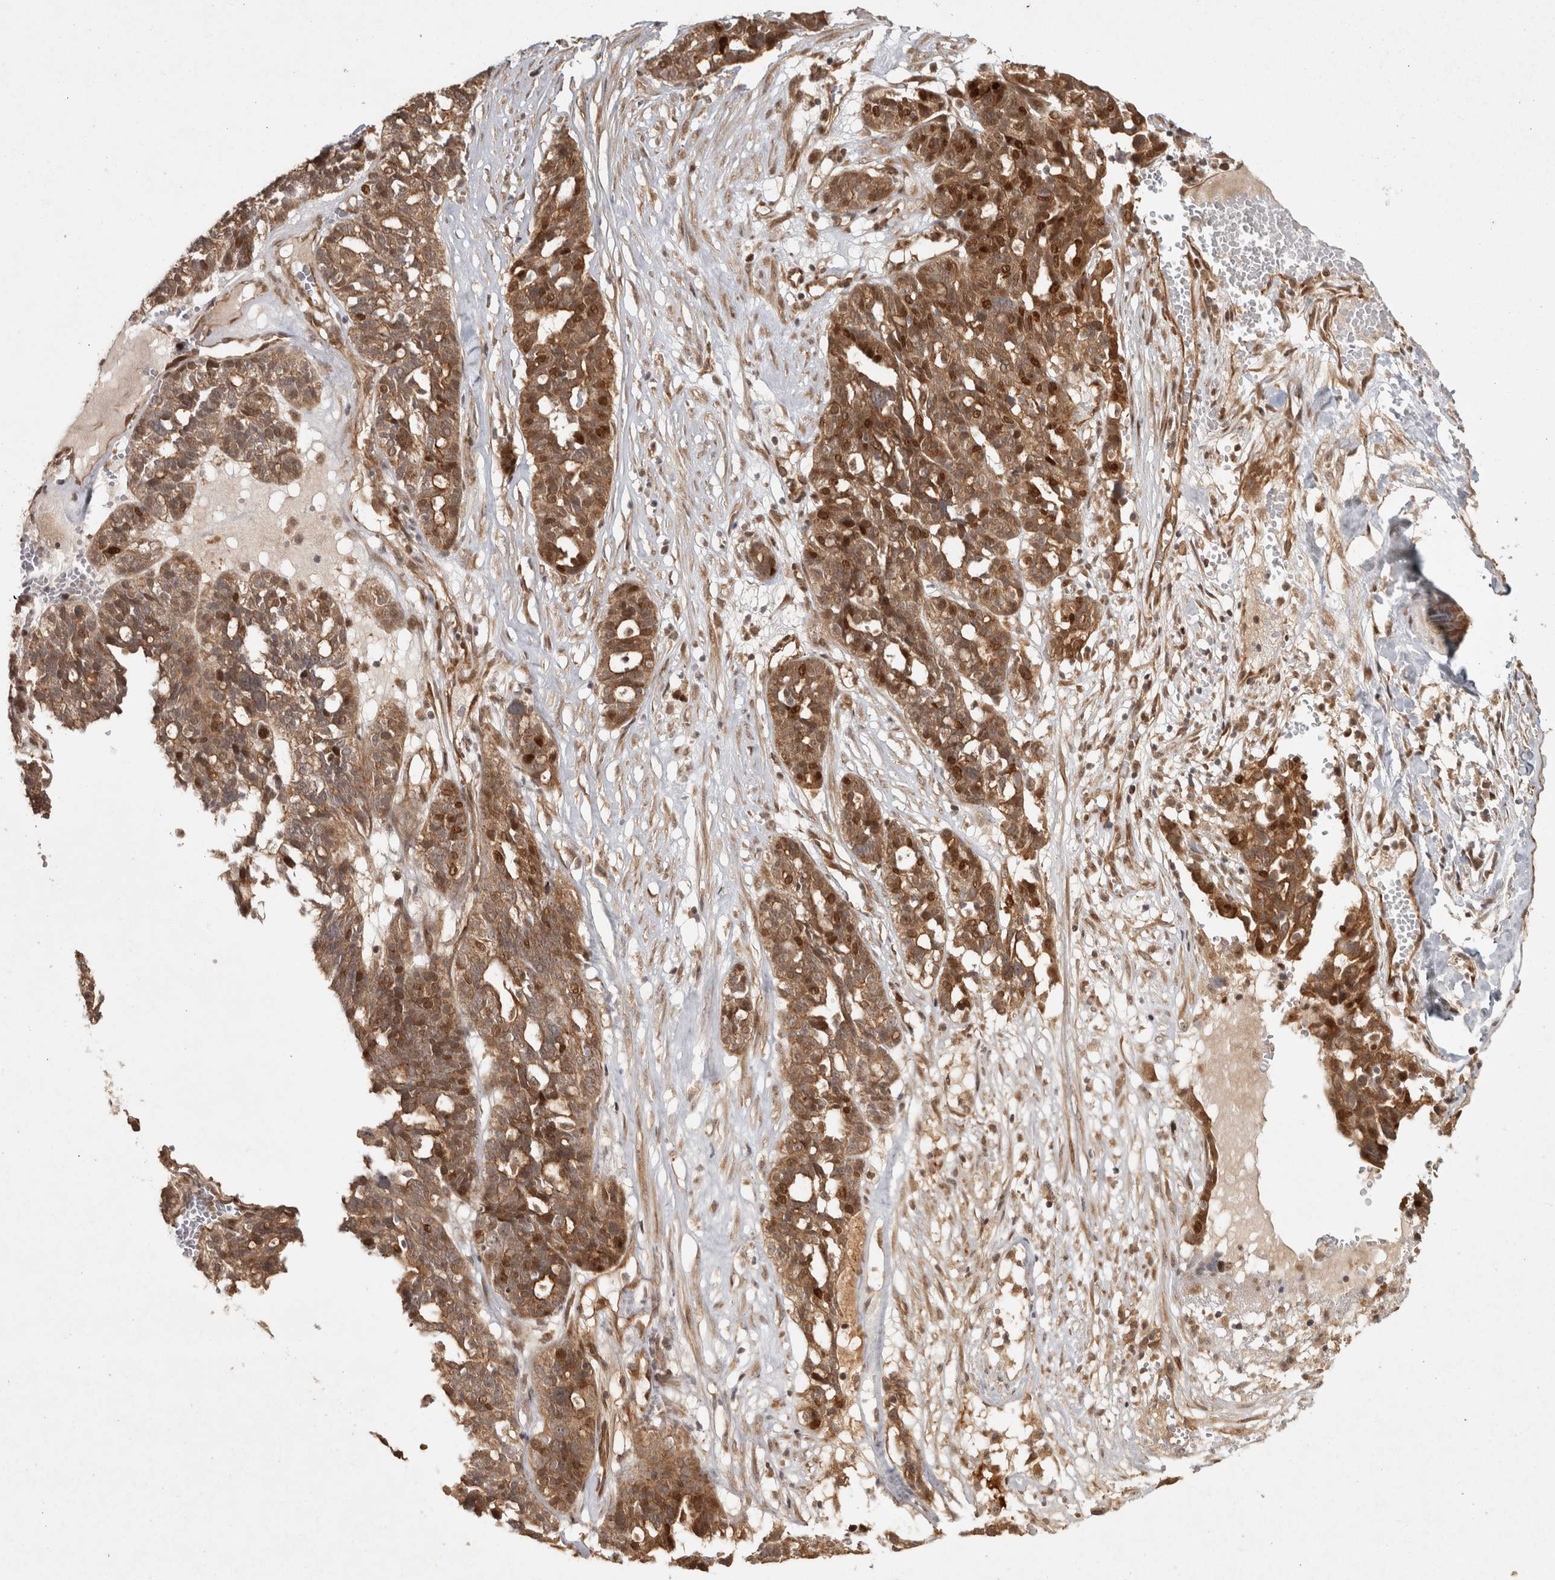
{"staining": {"intensity": "moderate", "quantity": ">75%", "location": "cytoplasmic/membranous,nuclear"}, "tissue": "ovarian cancer", "cell_type": "Tumor cells", "image_type": "cancer", "snomed": [{"axis": "morphology", "description": "Cystadenocarcinoma, serous, NOS"}, {"axis": "topography", "description": "Ovary"}], "caption": "The micrograph exhibits staining of ovarian serous cystadenocarcinoma, revealing moderate cytoplasmic/membranous and nuclear protein positivity (brown color) within tumor cells.", "gene": "CAMSAP2", "patient": {"sex": "female", "age": 59}}